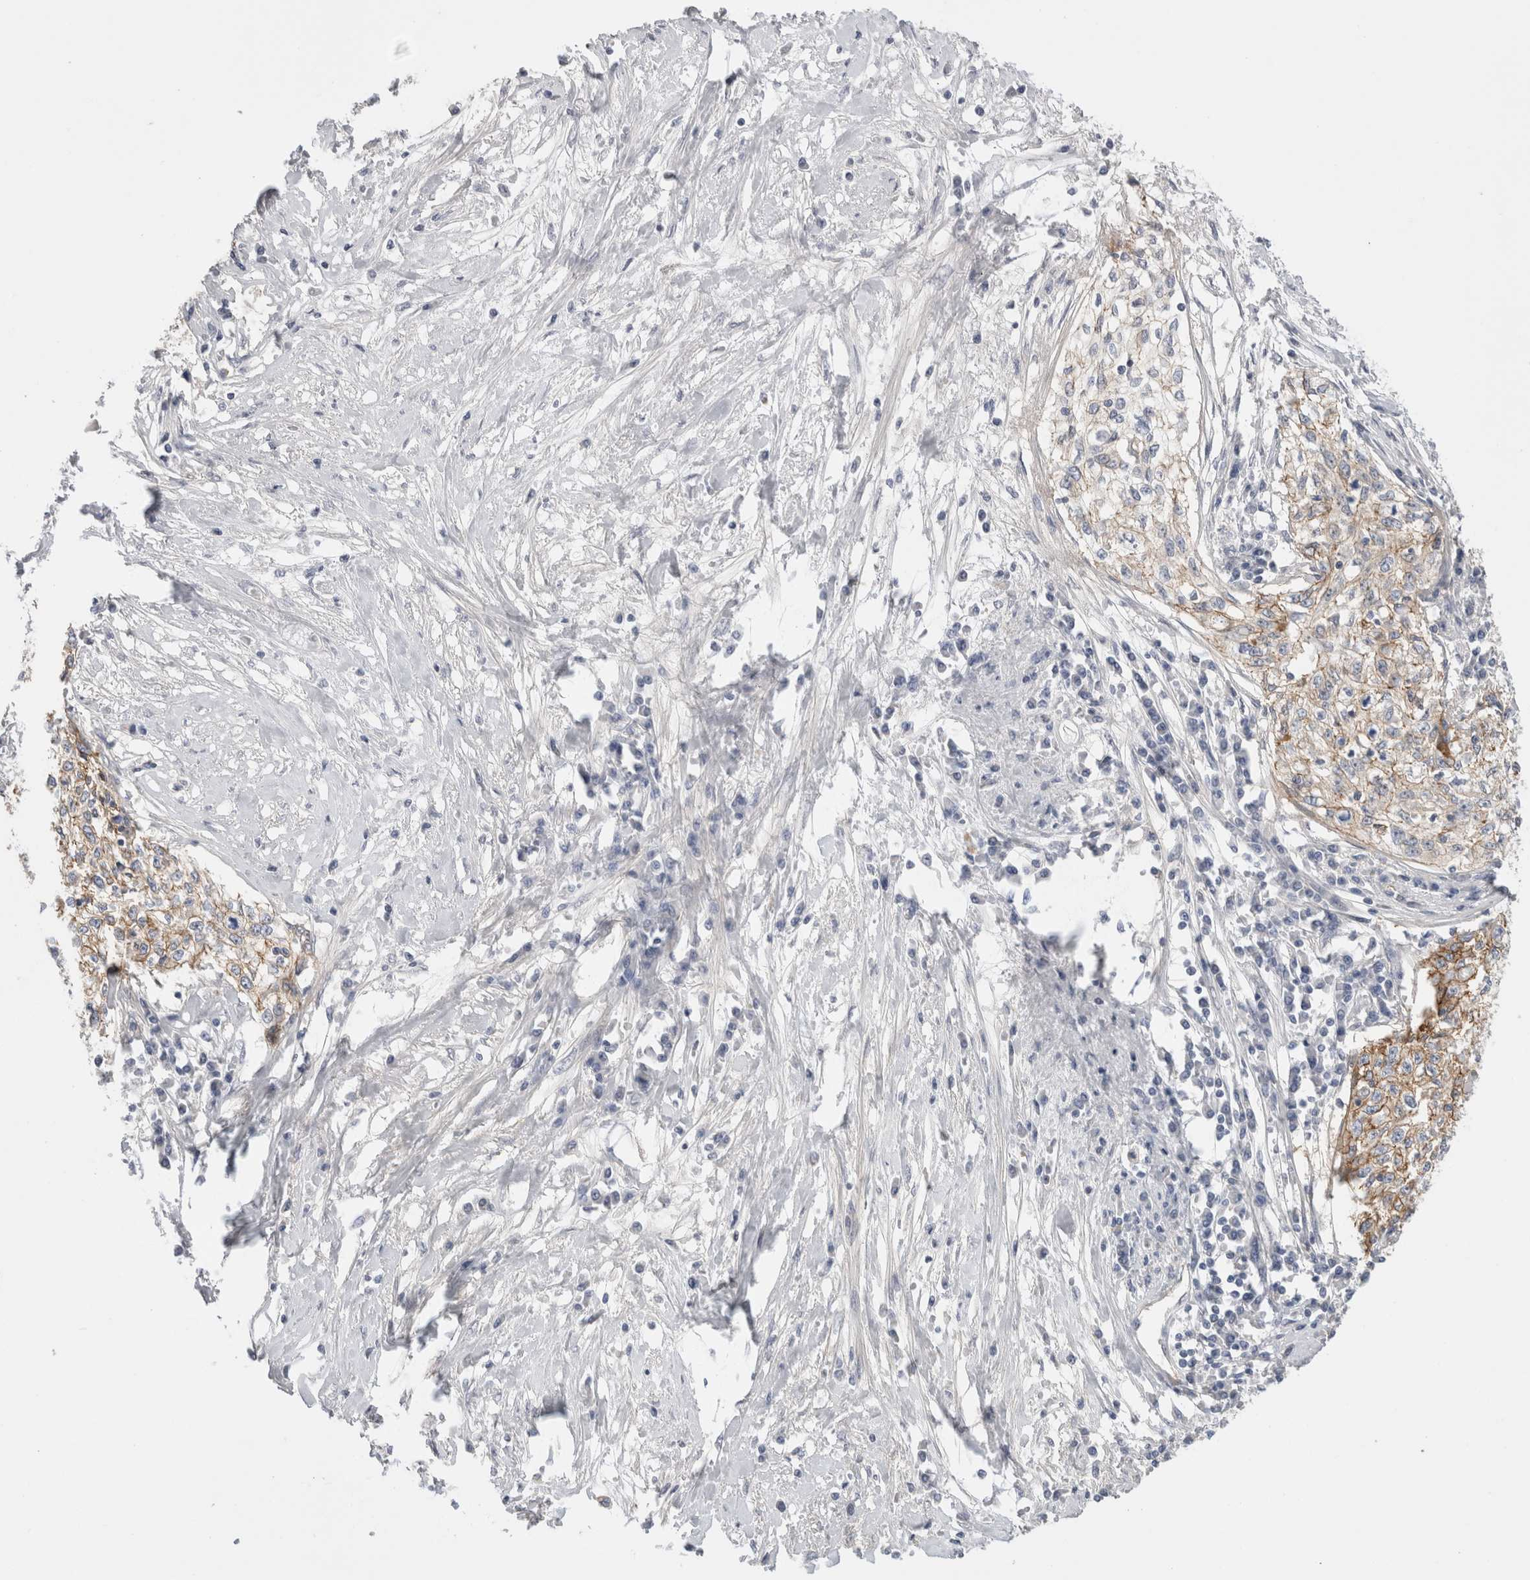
{"staining": {"intensity": "moderate", "quantity": ">75%", "location": "cytoplasmic/membranous"}, "tissue": "cervical cancer", "cell_type": "Tumor cells", "image_type": "cancer", "snomed": [{"axis": "morphology", "description": "Squamous cell carcinoma, NOS"}, {"axis": "topography", "description": "Cervix"}], "caption": "Immunohistochemical staining of human cervical cancer (squamous cell carcinoma) demonstrates medium levels of moderate cytoplasmic/membranous staining in approximately >75% of tumor cells.", "gene": "VANGL1", "patient": {"sex": "female", "age": 57}}